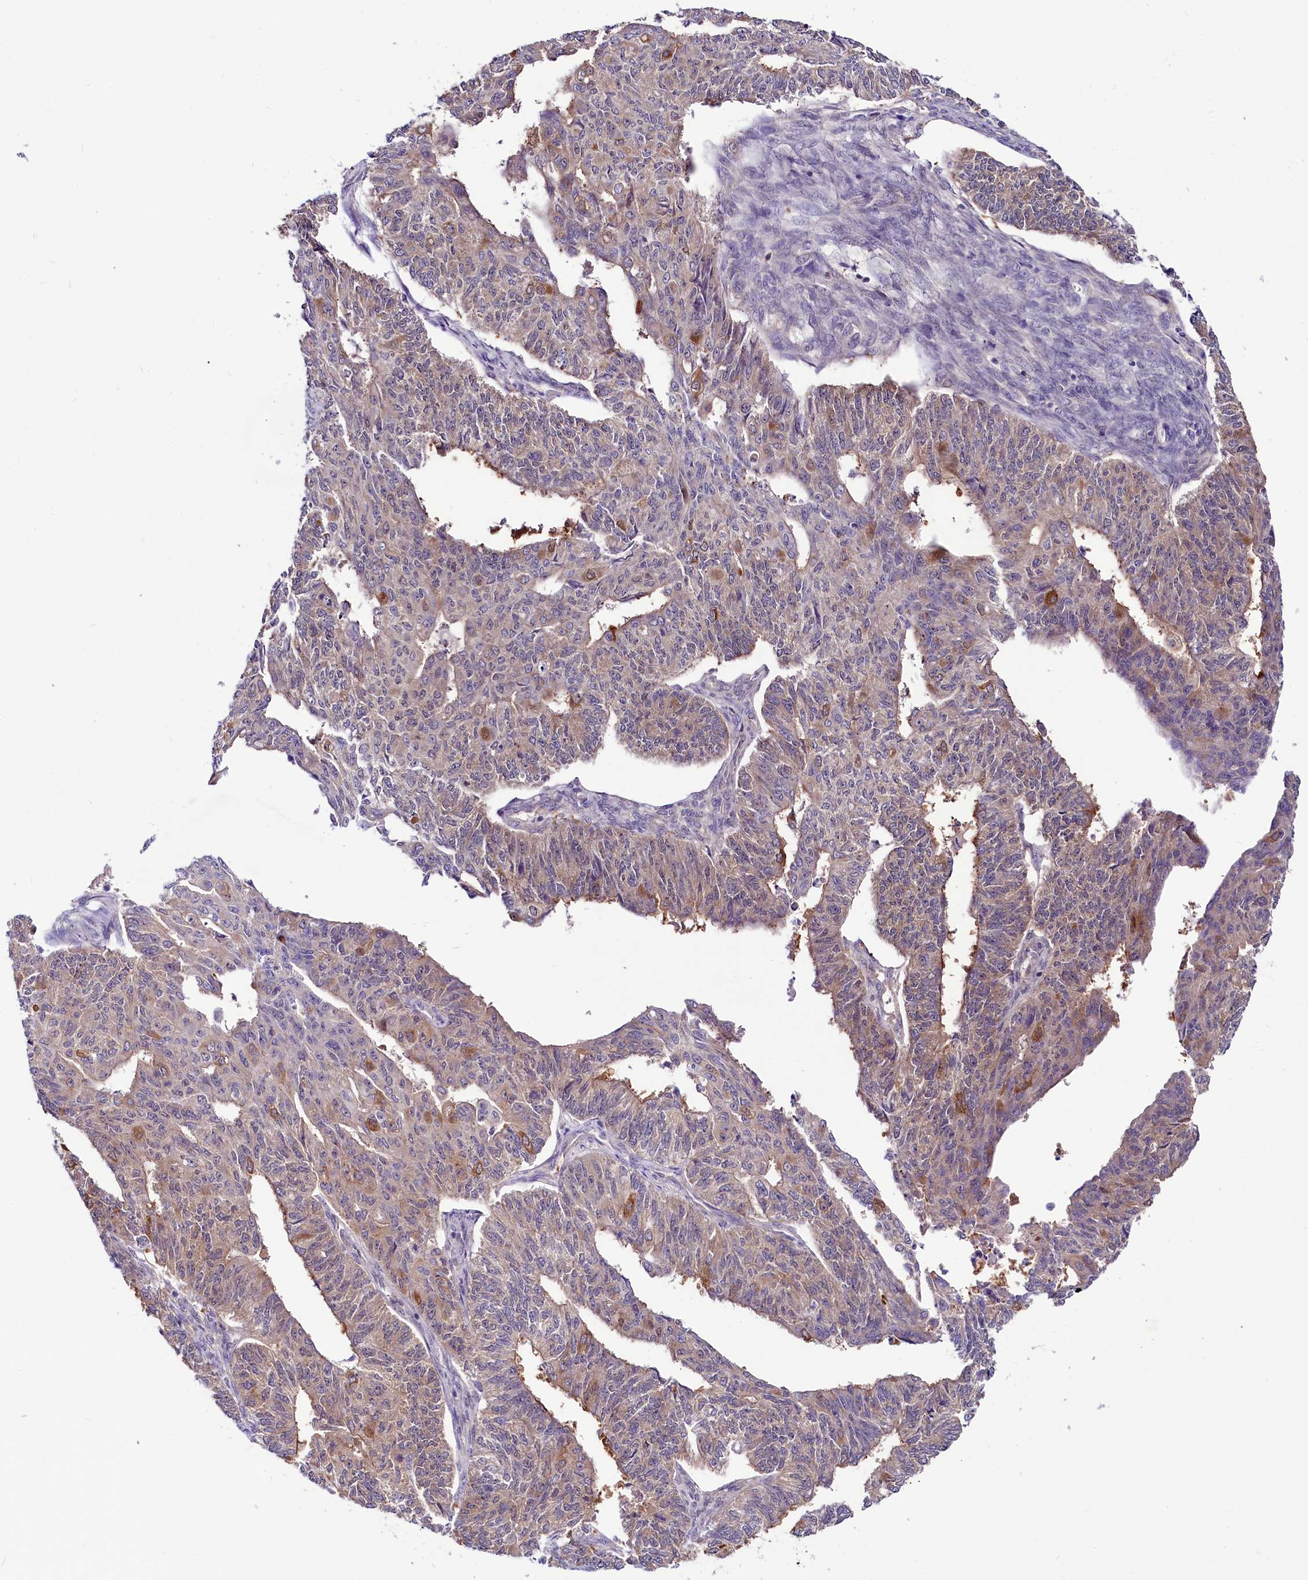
{"staining": {"intensity": "weak", "quantity": "<25%", "location": "cytoplasmic/membranous"}, "tissue": "endometrial cancer", "cell_type": "Tumor cells", "image_type": "cancer", "snomed": [{"axis": "morphology", "description": "Adenocarcinoma, NOS"}, {"axis": "topography", "description": "Endometrium"}], "caption": "The photomicrograph reveals no staining of tumor cells in endometrial cancer.", "gene": "ABHD5", "patient": {"sex": "female", "age": 32}}